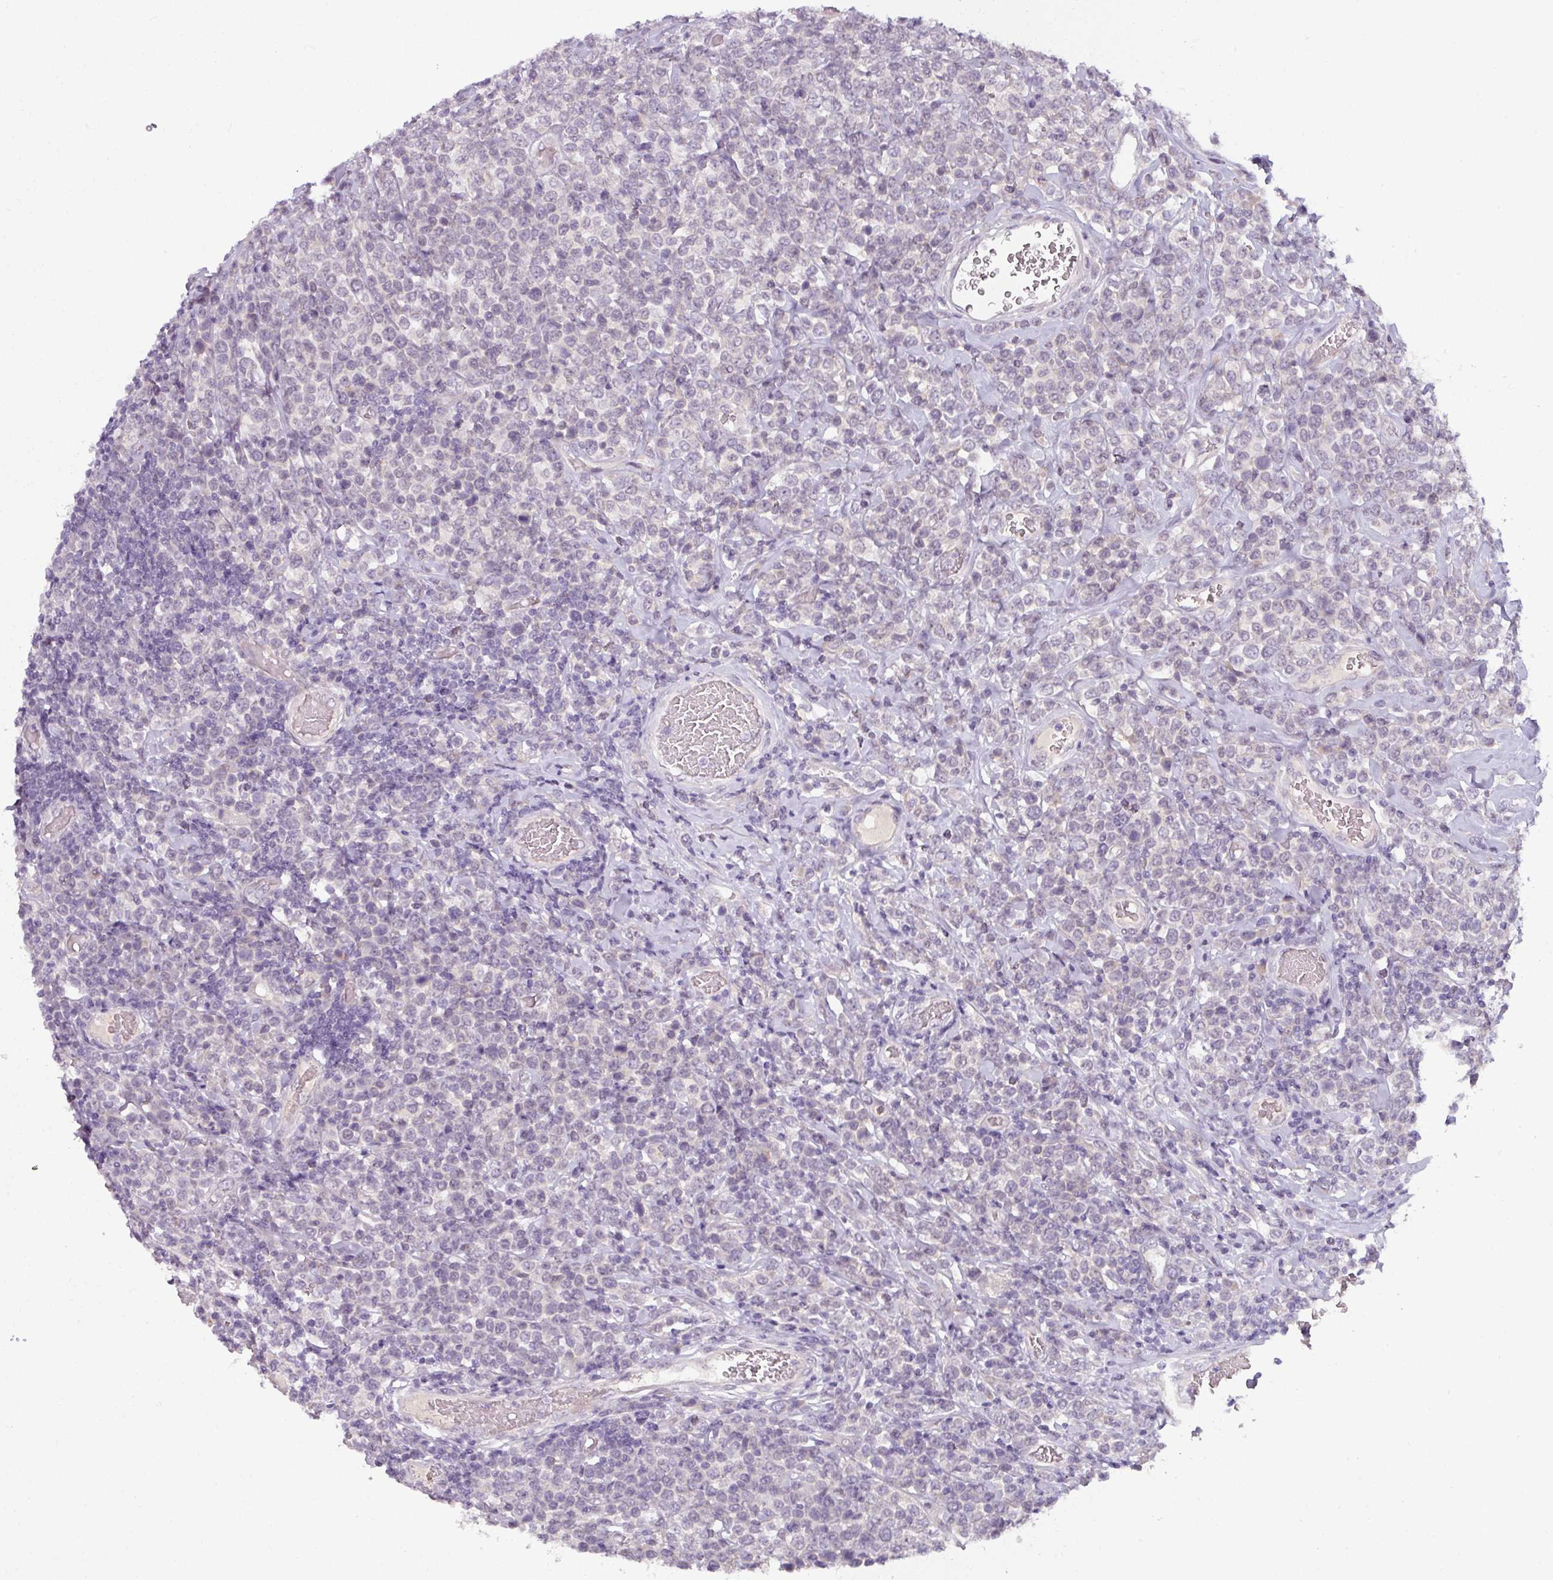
{"staining": {"intensity": "weak", "quantity": "<25%", "location": "nuclear"}, "tissue": "lymphoma", "cell_type": "Tumor cells", "image_type": "cancer", "snomed": [{"axis": "morphology", "description": "Malignant lymphoma, non-Hodgkin's type, High grade"}, {"axis": "topography", "description": "Soft tissue"}], "caption": "The image exhibits no significant positivity in tumor cells of lymphoma. (DAB (3,3'-diaminobenzidine) immunohistochemistry (IHC) visualized using brightfield microscopy, high magnification).", "gene": "UVSSA", "patient": {"sex": "female", "age": 56}}